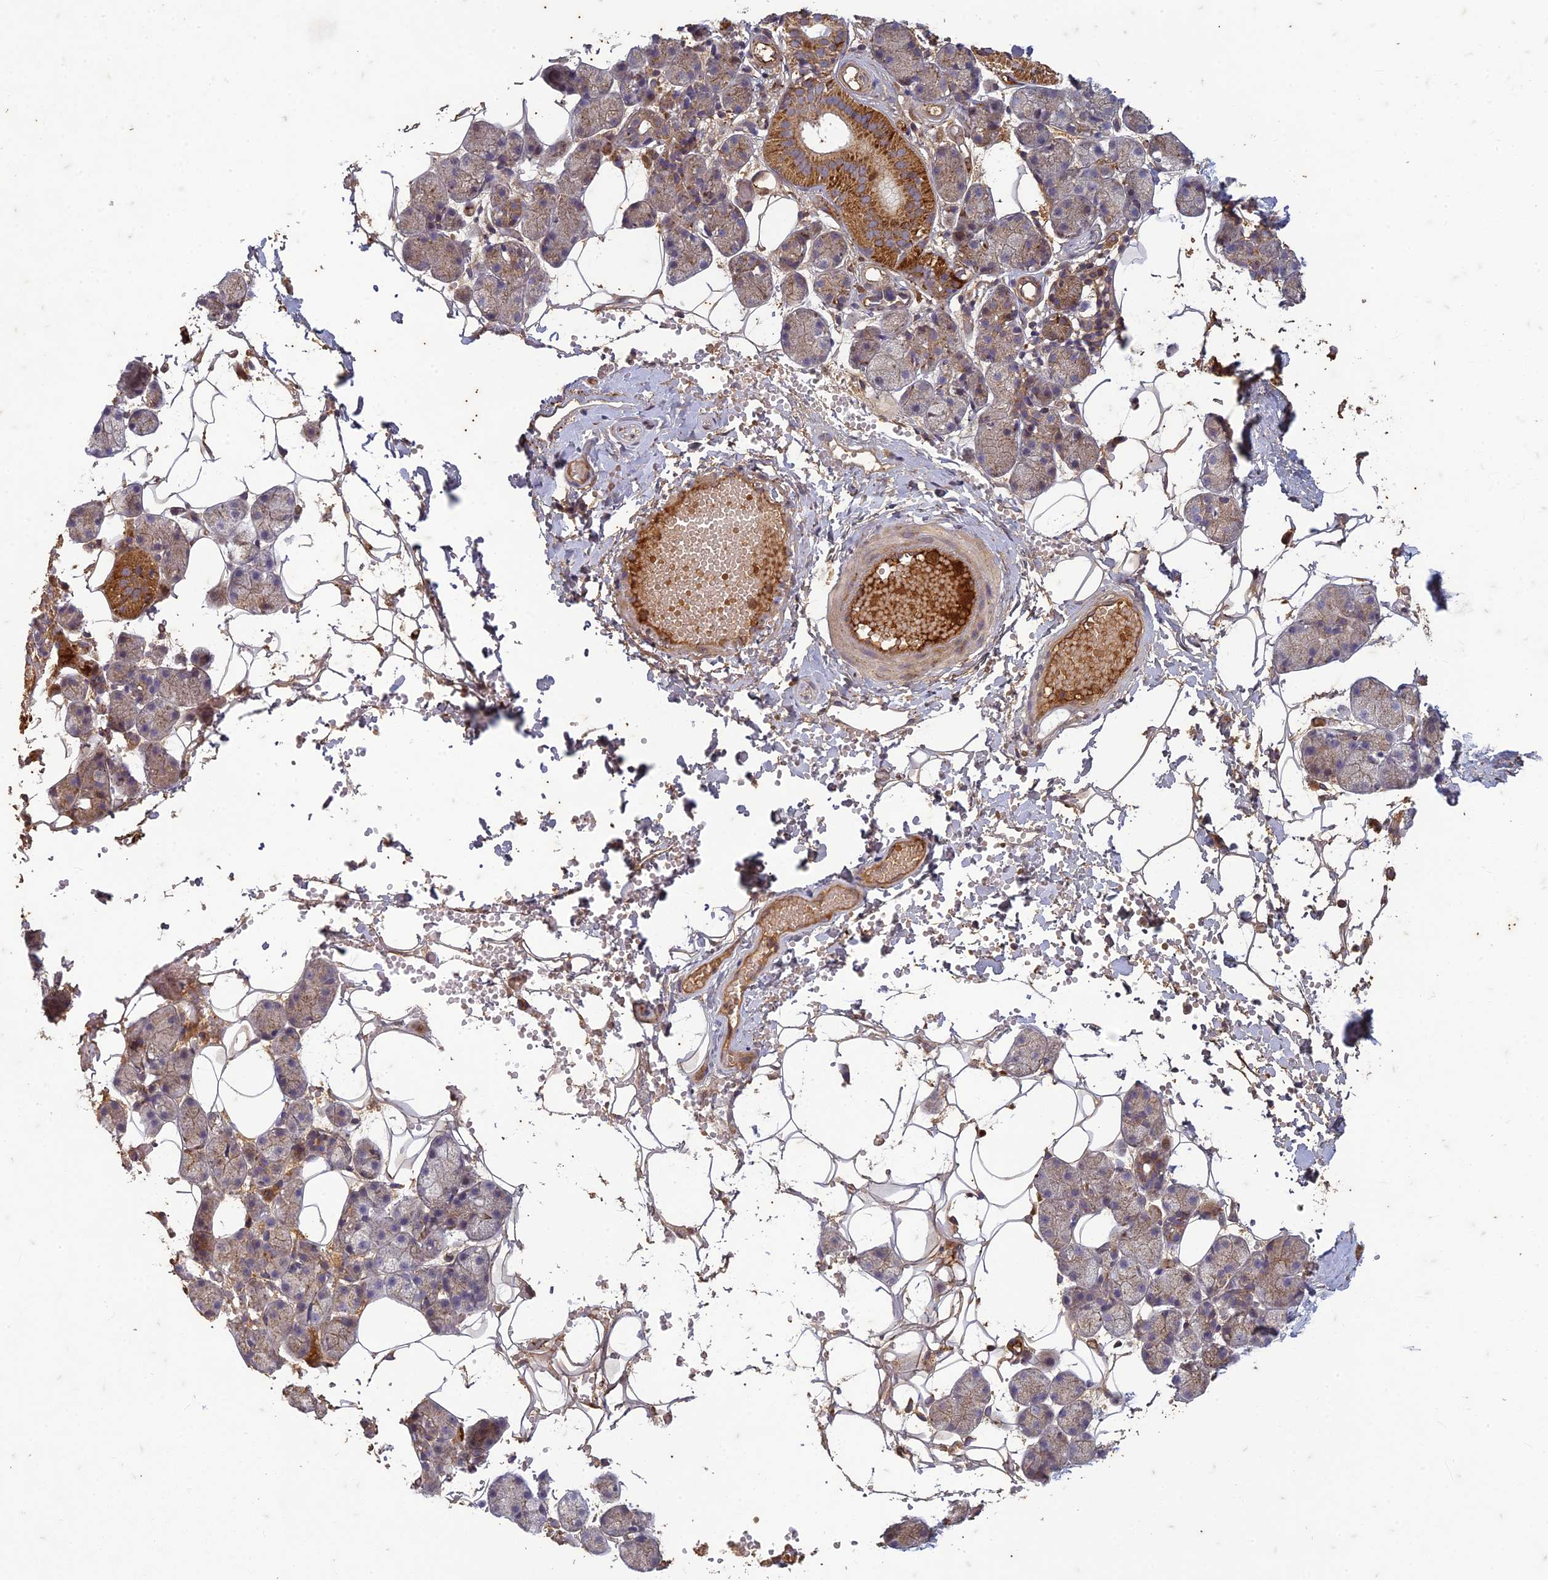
{"staining": {"intensity": "strong", "quantity": "<25%", "location": "cytoplasmic/membranous"}, "tissue": "salivary gland", "cell_type": "Glandular cells", "image_type": "normal", "snomed": [{"axis": "morphology", "description": "Normal tissue, NOS"}, {"axis": "topography", "description": "Salivary gland"}], "caption": "Protein expression analysis of benign salivary gland shows strong cytoplasmic/membranous positivity in about <25% of glandular cells.", "gene": "TCF25", "patient": {"sex": "female", "age": 33}}